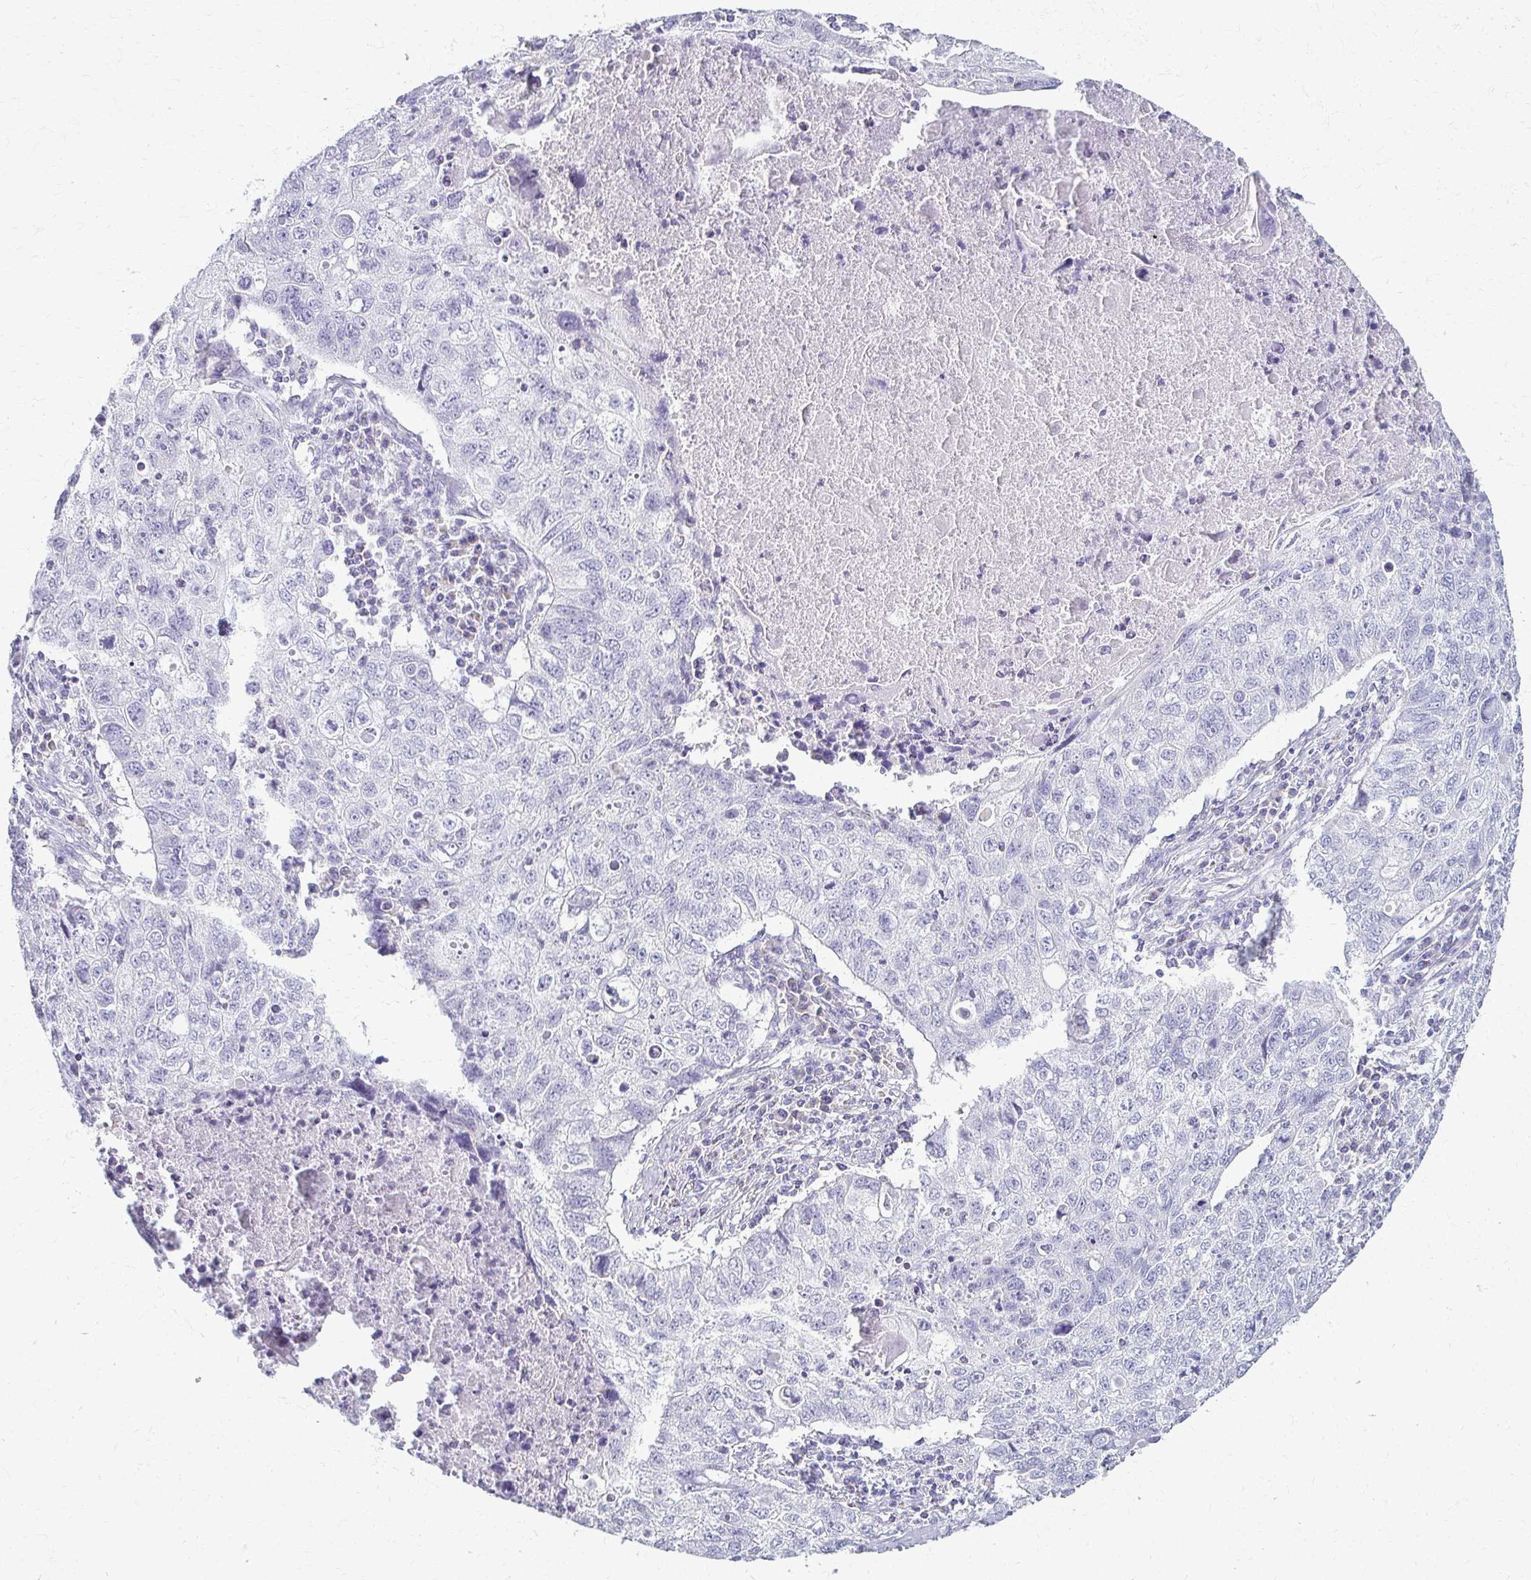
{"staining": {"intensity": "negative", "quantity": "none", "location": "none"}, "tissue": "lung cancer", "cell_type": "Tumor cells", "image_type": "cancer", "snomed": [{"axis": "morphology", "description": "Normal morphology"}, {"axis": "morphology", "description": "Aneuploidy"}, {"axis": "morphology", "description": "Squamous cell carcinoma, NOS"}, {"axis": "topography", "description": "Lymph node"}, {"axis": "topography", "description": "Lung"}], "caption": "A high-resolution micrograph shows IHC staining of lung cancer, which displays no significant expression in tumor cells.", "gene": "FCGR2B", "patient": {"sex": "female", "age": 76}}